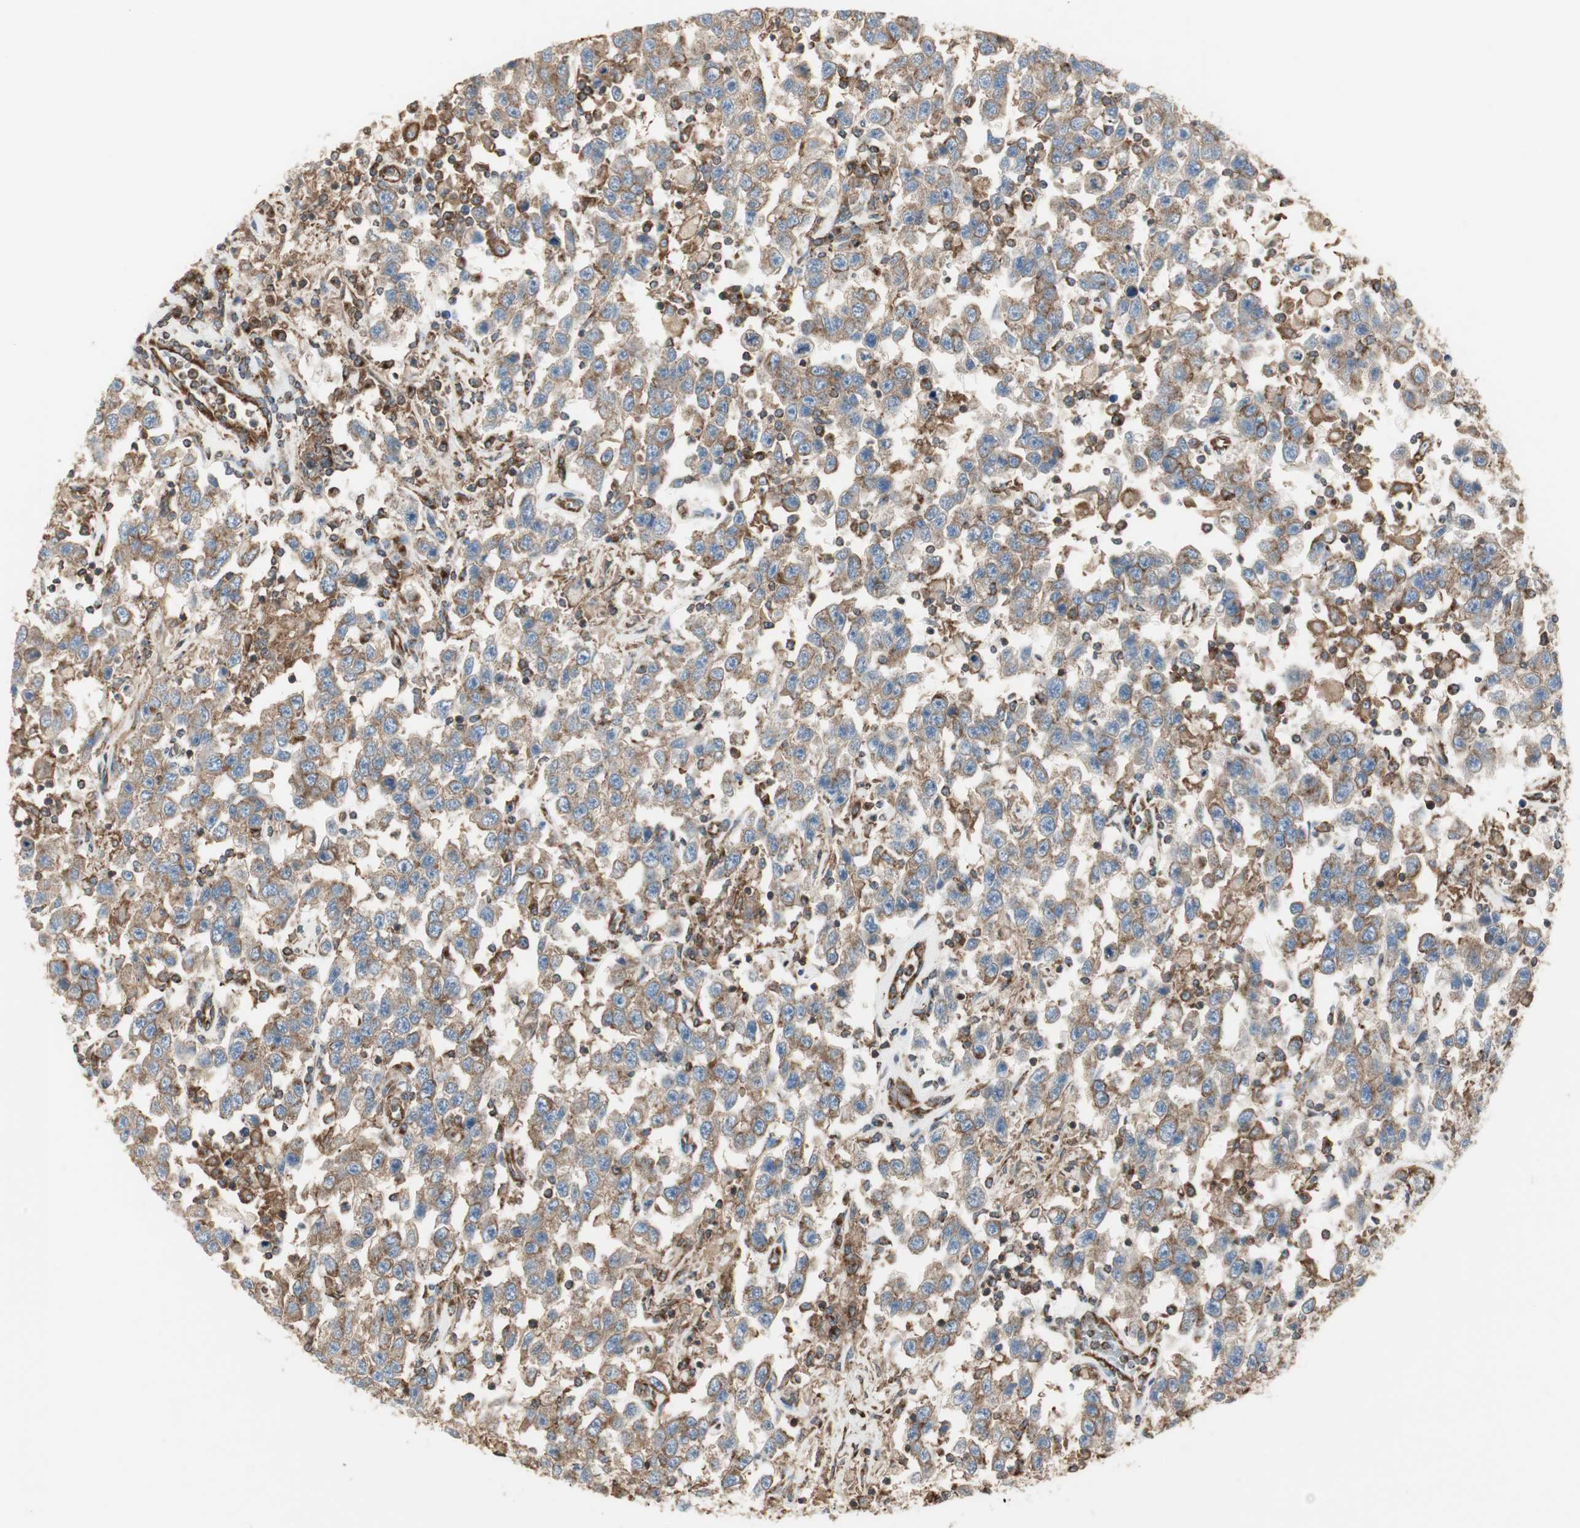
{"staining": {"intensity": "moderate", "quantity": ">75%", "location": "cytoplasmic/membranous"}, "tissue": "testis cancer", "cell_type": "Tumor cells", "image_type": "cancer", "snomed": [{"axis": "morphology", "description": "Seminoma, NOS"}, {"axis": "topography", "description": "Testis"}], "caption": "DAB immunohistochemical staining of testis cancer demonstrates moderate cytoplasmic/membranous protein positivity in about >75% of tumor cells.", "gene": "H6PD", "patient": {"sex": "male", "age": 41}}